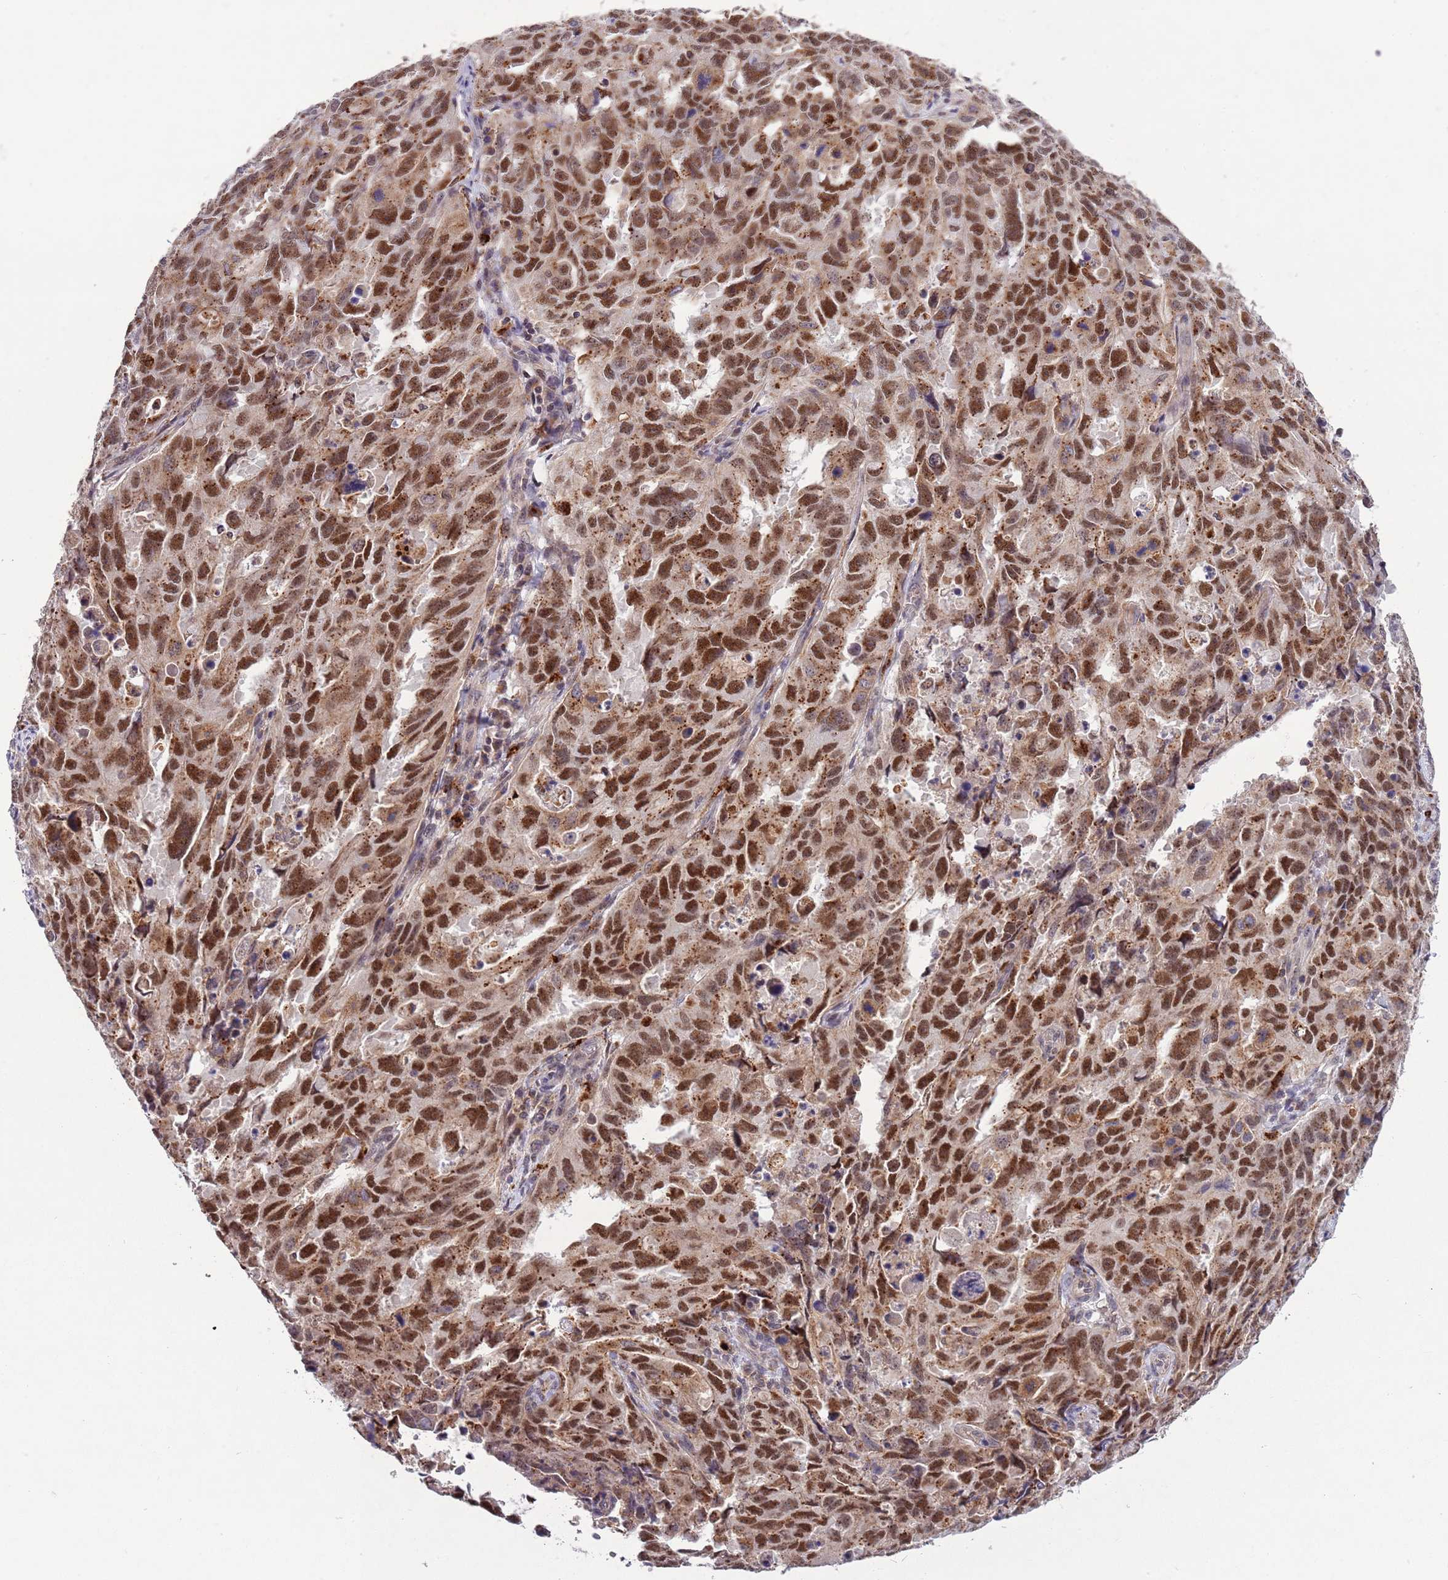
{"staining": {"intensity": "moderate", "quantity": ">75%", "location": "cytoplasmic/membranous,nuclear"}, "tissue": "endometrial cancer", "cell_type": "Tumor cells", "image_type": "cancer", "snomed": [{"axis": "morphology", "description": "Adenocarcinoma, NOS"}, {"axis": "topography", "description": "Endometrium"}], "caption": "Moderate cytoplasmic/membranous and nuclear expression for a protein is appreciated in about >75% of tumor cells of endometrial cancer (adenocarcinoma) using immunohistochemistry.", "gene": "TRIM27", "patient": {"sex": "female", "age": 65}}